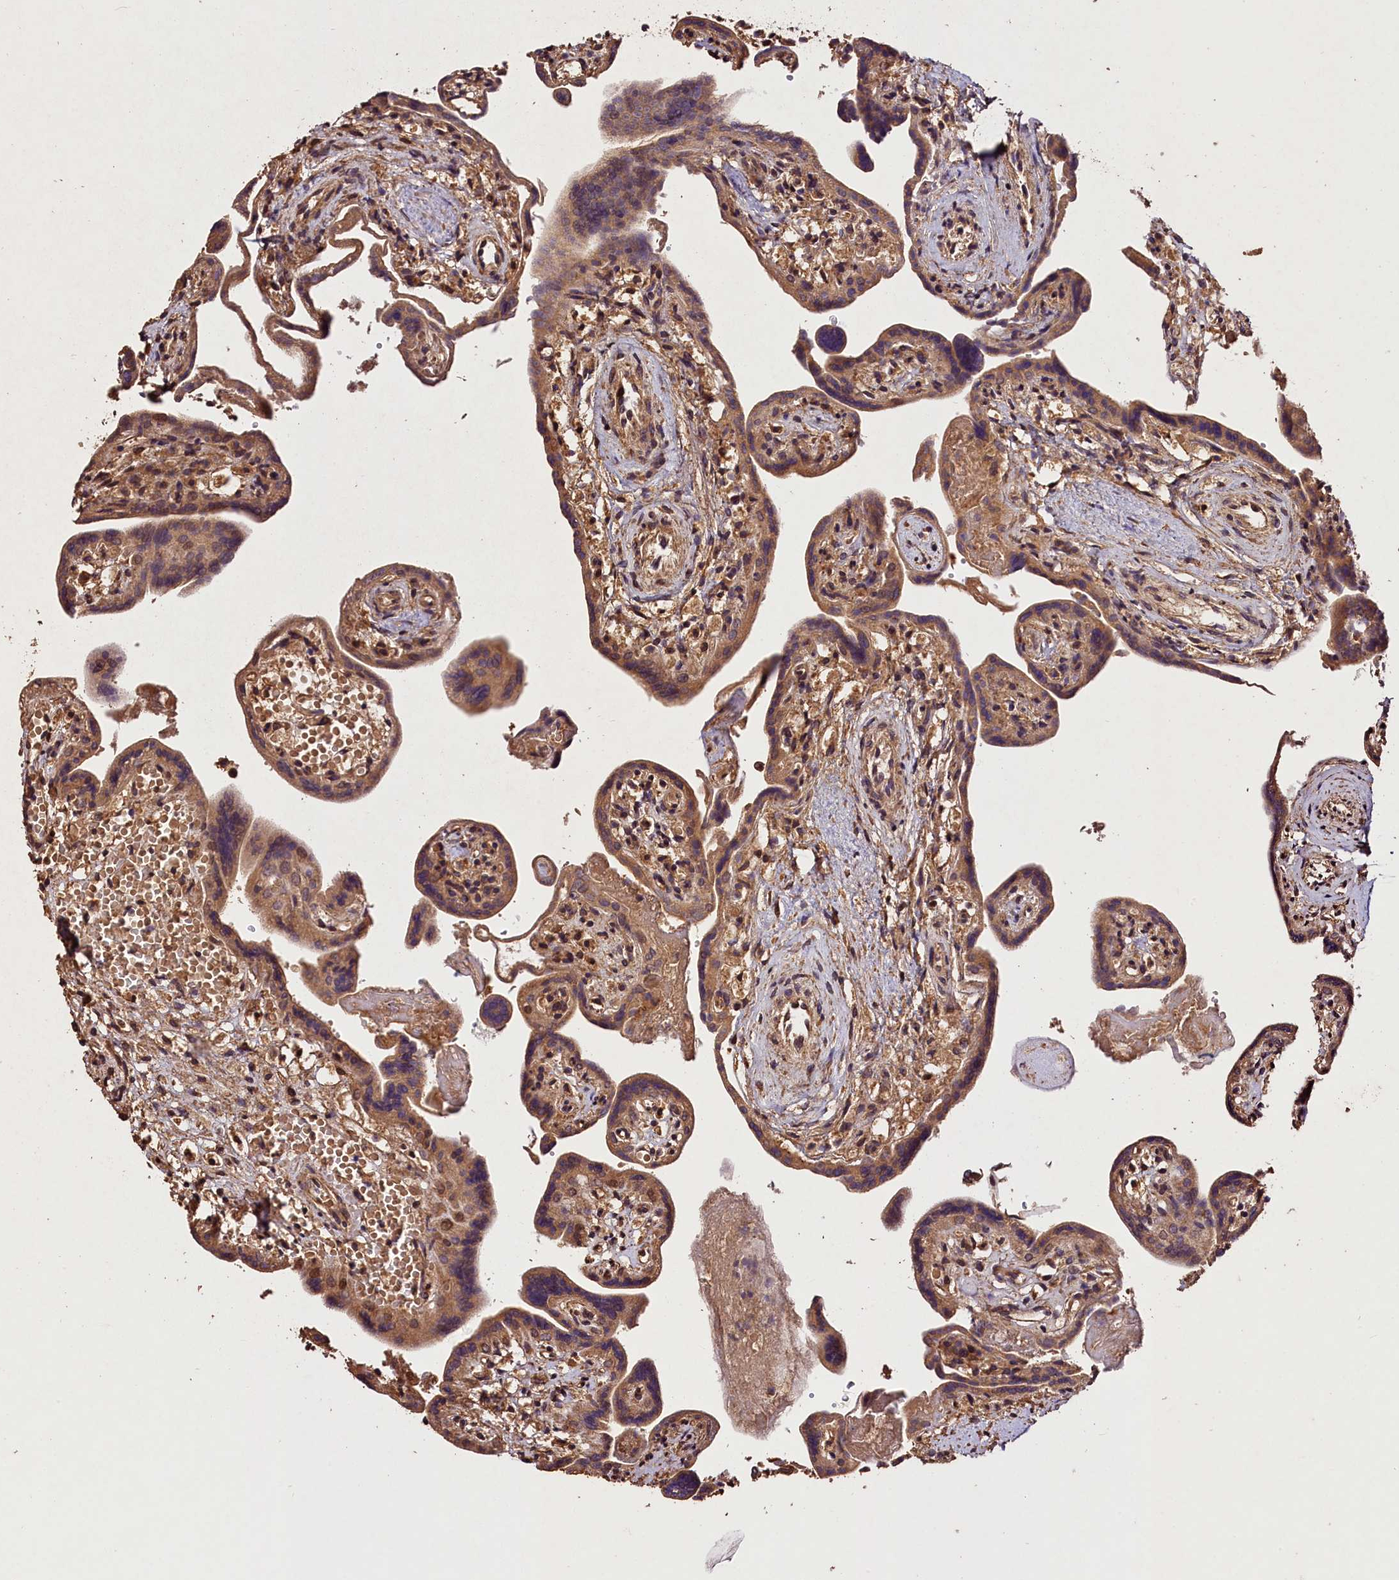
{"staining": {"intensity": "moderate", "quantity": ">75%", "location": "cytoplasmic/membranous"}, "tissue": "placenta", "cell_type": "Trophoblastic cells", "image_type": "normal", "snomed": [{"axis": "morphology", "description": "Normal tissue, NOS"}, {"axis": "topography", "description": "Placenta"}], "caption": "High-power microscopy captured an IHC photomicrograph of normal placenta, revealing moderate cytoplasmic/membranous positivity in about >75% of trophoblastic cells. Nuclei are stained in blue.", "gene": "KPTN", "patient": {"sex": "female", "age": 37}}